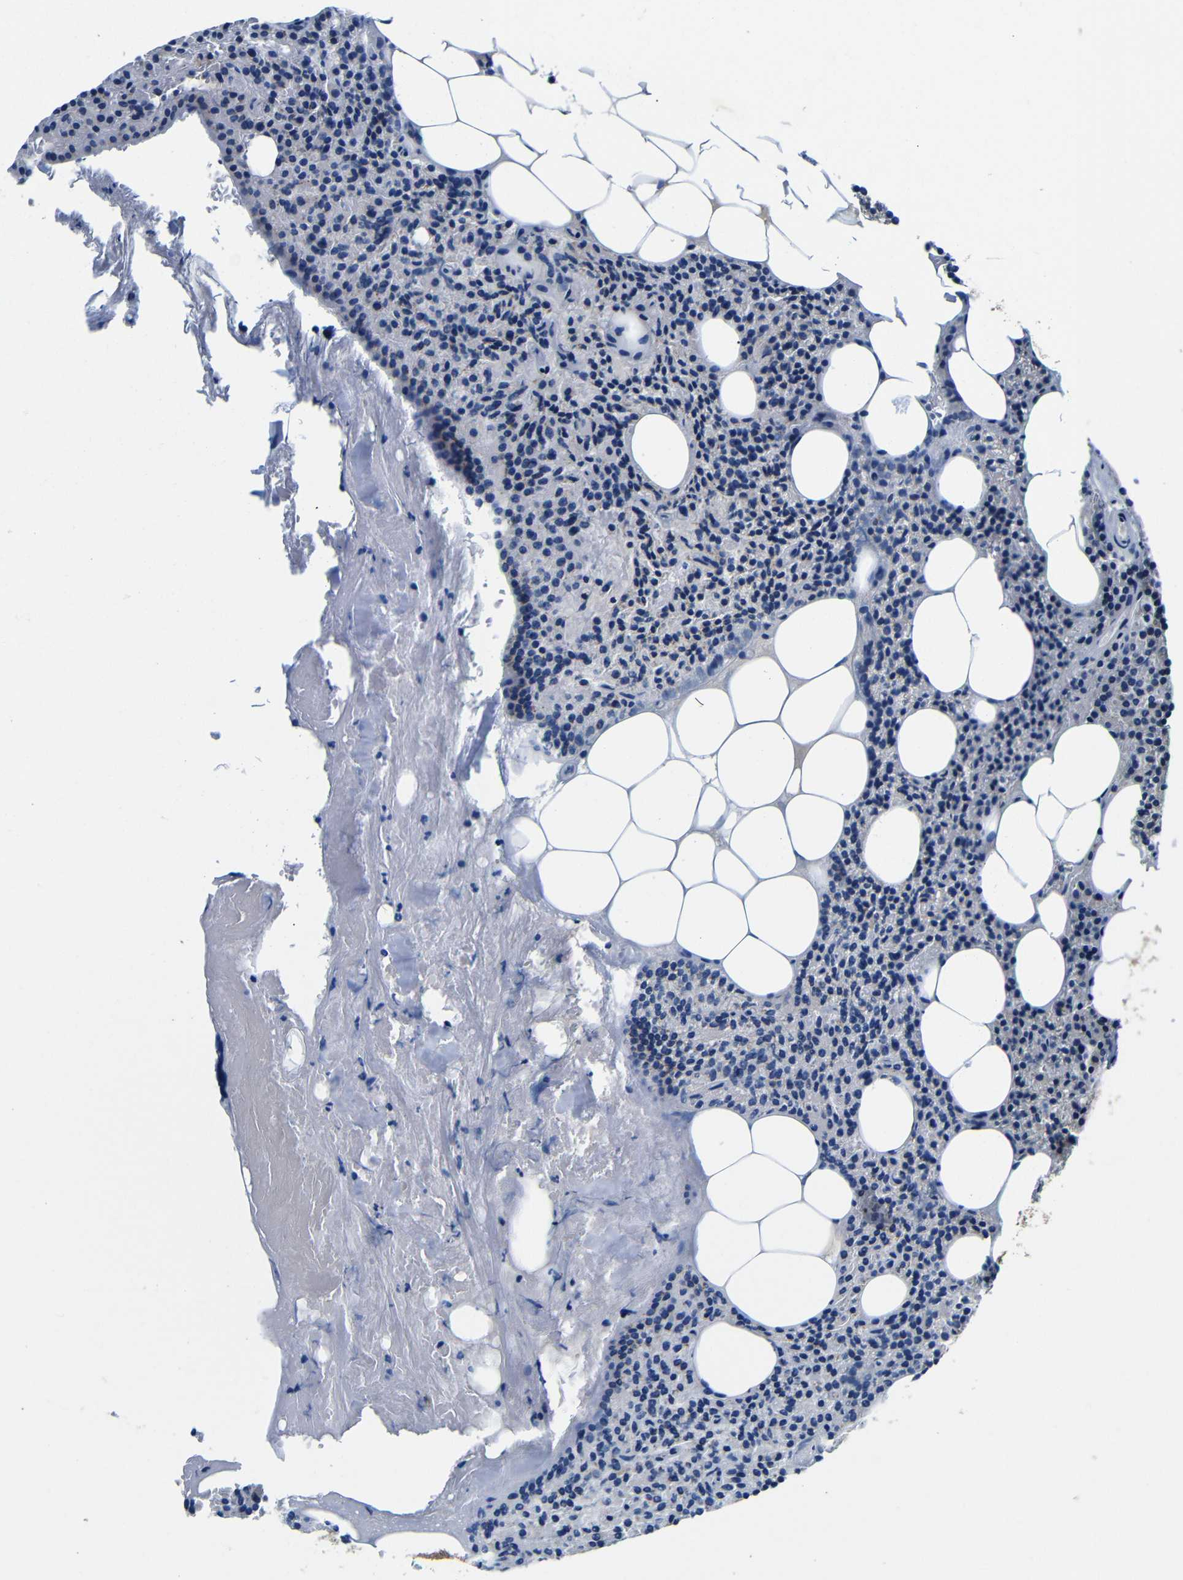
{"staining": {"intensity": "strong", "quantity": "25%-75%", "location": "cytoplasmic/membranous"}, "tissue": "parathyroid gland", "cell_type": "Glandular cells", "image_type": "normal", "snomed": [{"axis": "morphology", "description": "Normal tissue, NOS"}, {"axis": "morphology", "description": "Adenoma, NOS"}, {"axis": "topography", "description": "Parathyroid gland"}], "caption": "DAB immunohistochemical staining of benign human parathyroid gland shows strong cytoplasmic/membranous protein positivity in about 25%-75% of glandular cells. (DAB (3,3'-diaminobenzidine) IHC with brightfield microscopy, high magnification).", "gene": "FKBP14", "patient": {"sex": "female", "age": 51}}